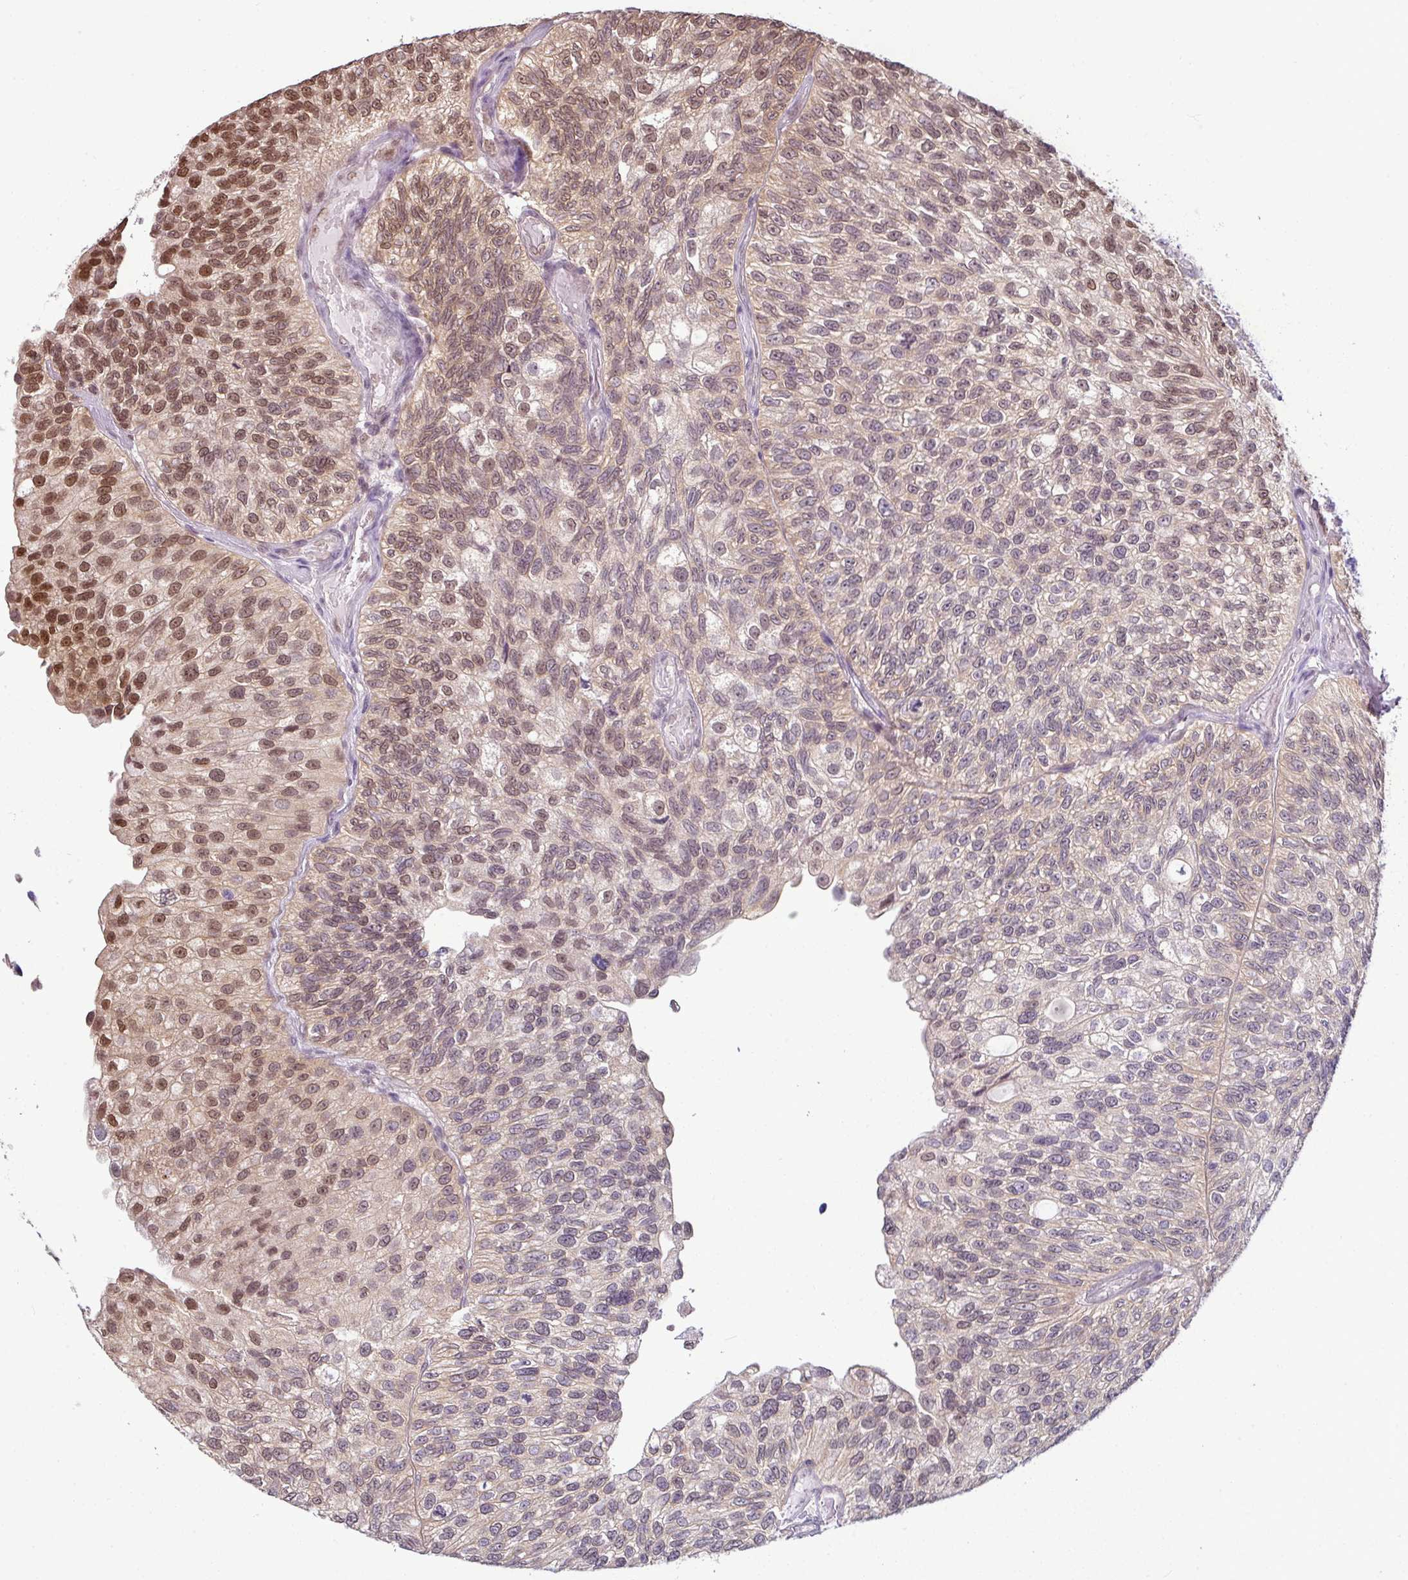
{"staining": {"intensity": "moderate", "quantity": "25%-75%", "location": "nuclear"}, "tissue": "urothelial cancer", "cell_type": "Tumor cells", "image_type": "cancer", "snomed": [{"axis": "morphology", "description": "Urothelial carcinoma, NOS"}, {"axis": "topography", "description": "Urinary bladder"}], "caption": "Approximately 25%-75% of tumor cells in urothelial cancer show moderate nuclear protein positivity as visualized by brown immunohistochemical staining.", "gene": "DERPC", "patient": {"sex": "male", "age": 87}}